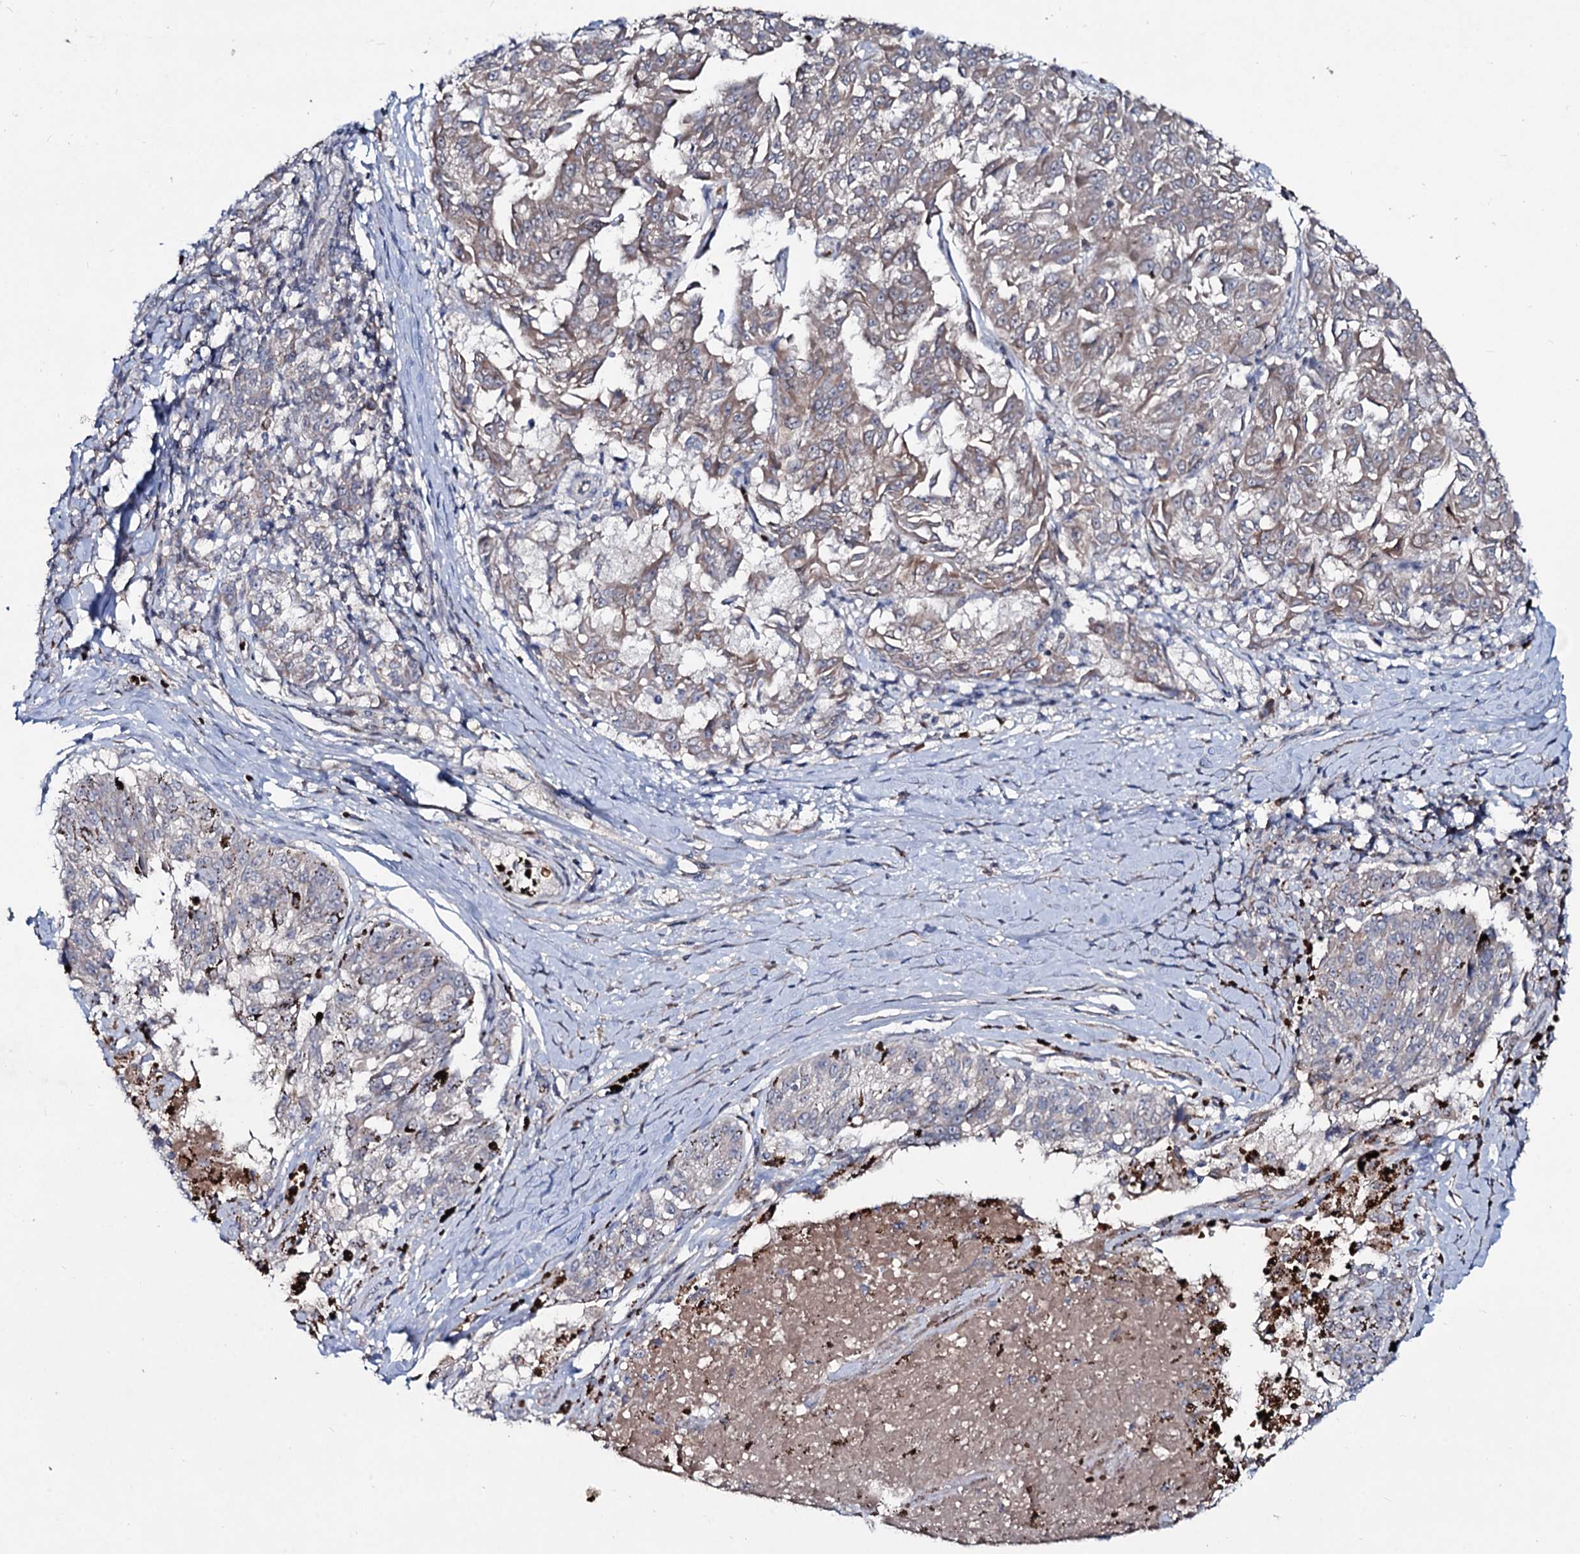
{"staining": {"intensity": "weak", "quantity": ">75%", "location": "cytoplasmic/membranous"}, "tissue": "melanoma", "cell_type": "Tumor cells", "image_type": "cancer", "snomed": [{"axis": "morphology", "description": "Malignant melanoma, NOS"}, {"axis": "topography", "description": "Skin"}], "caption": "Protein positivity by immunohistochemistry (IHC) exhibits weak cytoplasmic/membranous positivity in about >75% of tumor cells in malignant melanoma.", "gene": "RNF6", "patient": {"sex": "female", "age": 72}}